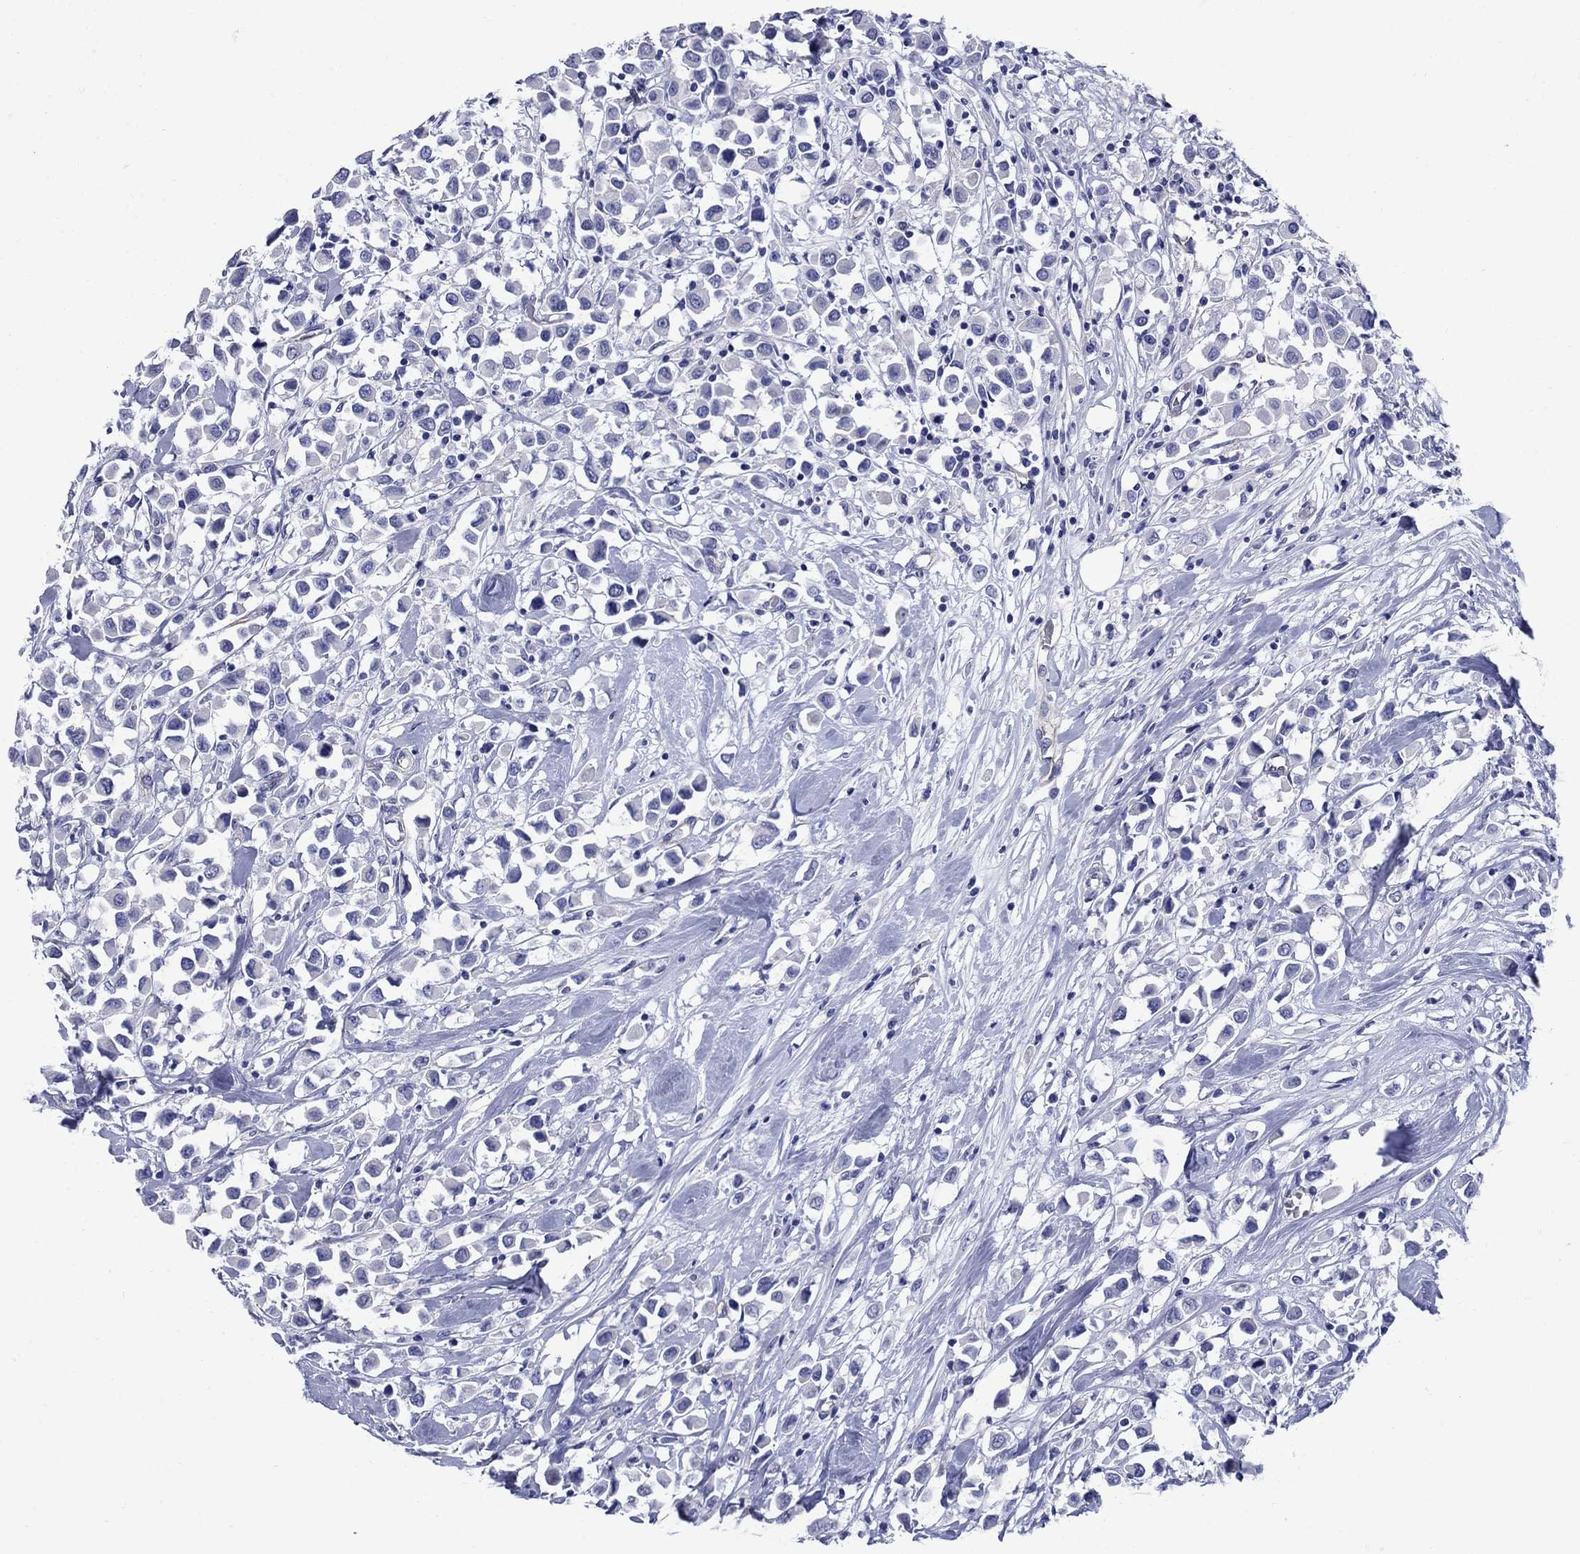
{"staining": {"intensity": "negative", "quantity": "none", "location": "none"}, "tissue": "breast cancer", "cell_type": "Tumor cells", "image_type": "cancer", "snomed": [{"axis": "morphology", "description": "Duct carcinoma"}, {"axis": "topography", "description": "Breast"}], "caption": "An IHC histopathology image of infiltrating ductal carcinoma (breast) is shown. There is no staining in tumor cells of infiltrating ductal carcinoma (breast).", "gene": "SMCP", "patient": {"sex": "female", "age": 61}}